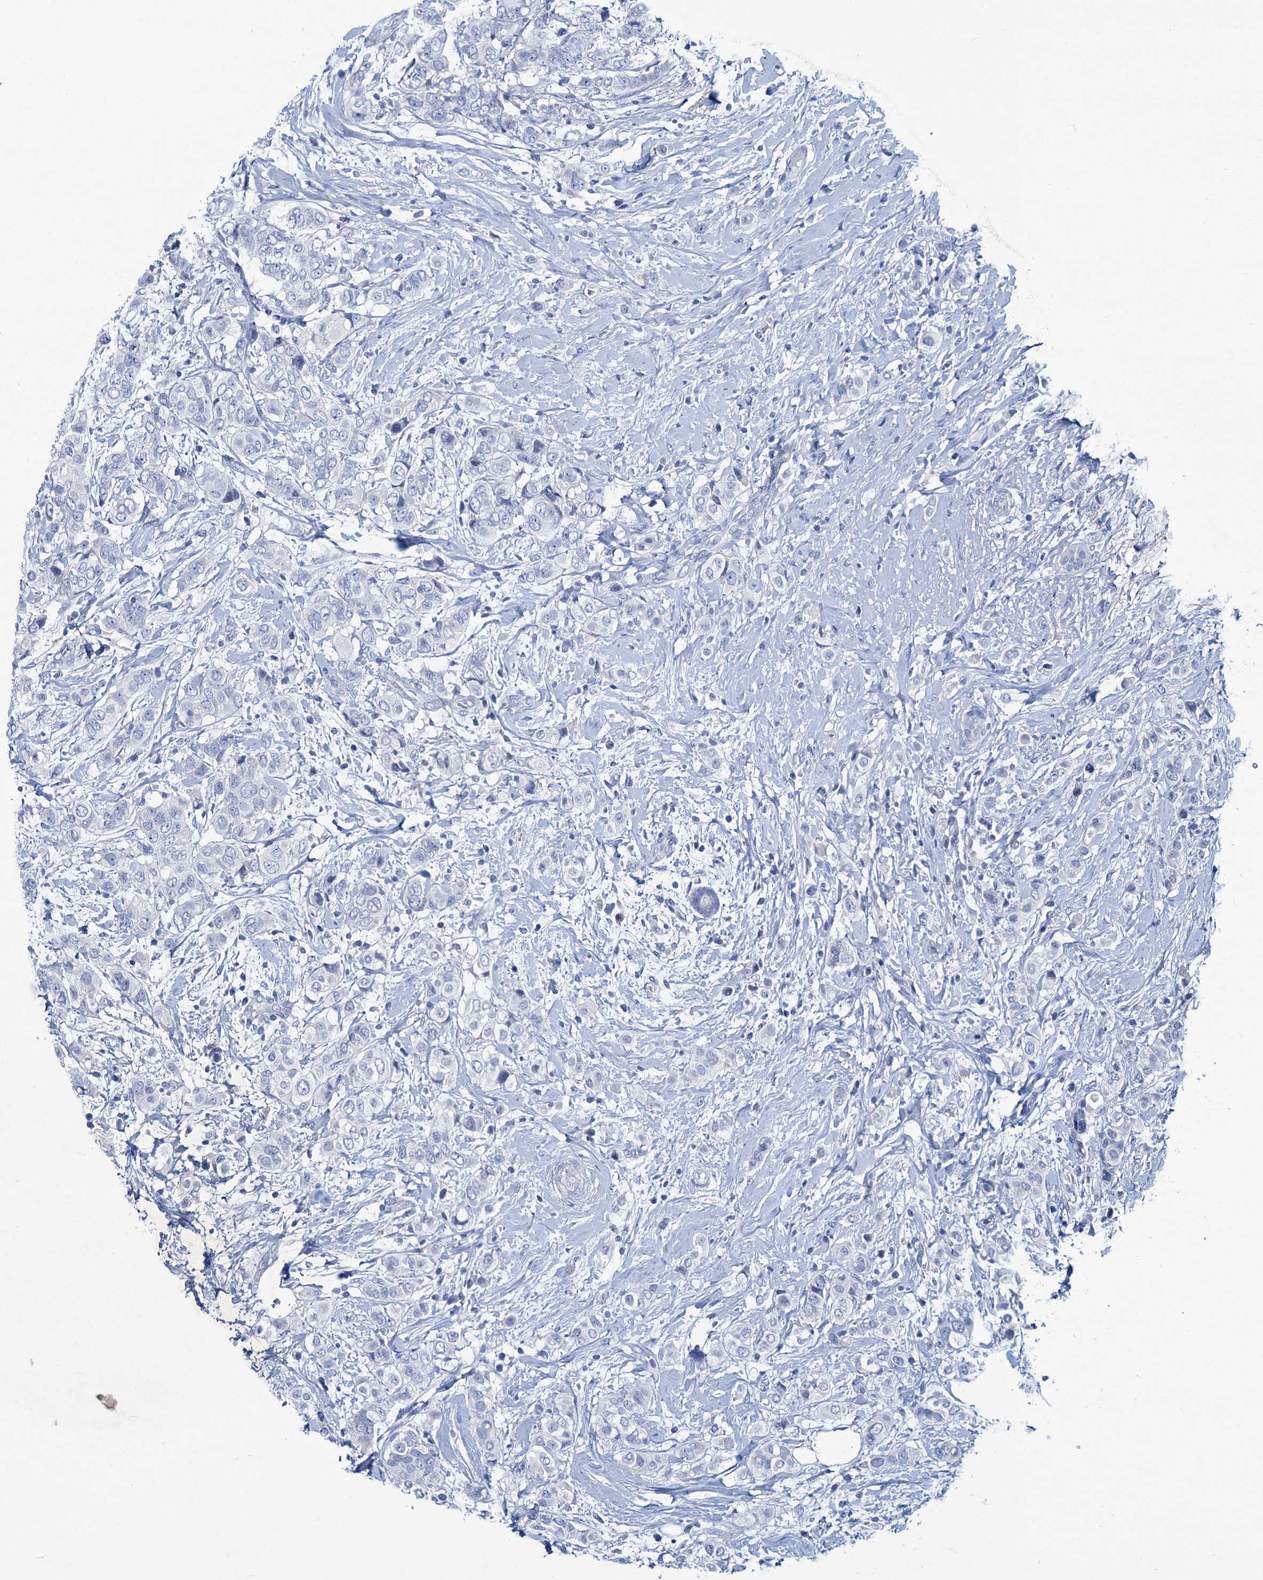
{"staining": {"intensity": "negative", "quantity": "none", "location": "none"}, "tissue": "breast cancer", "cell_type": "Tumor cells", "image_type": "cancer", "snomed": [{"axis": "morphology", "description": "Lobular carcinoma"}, {"axis": "topography", "description": "Breast"}], "caption": "Protein analysis of breast cancer exhibits no significant staining in tumor cells.", "gene": "RTKN2", "patient": {"sex": "female", "age": 51}}